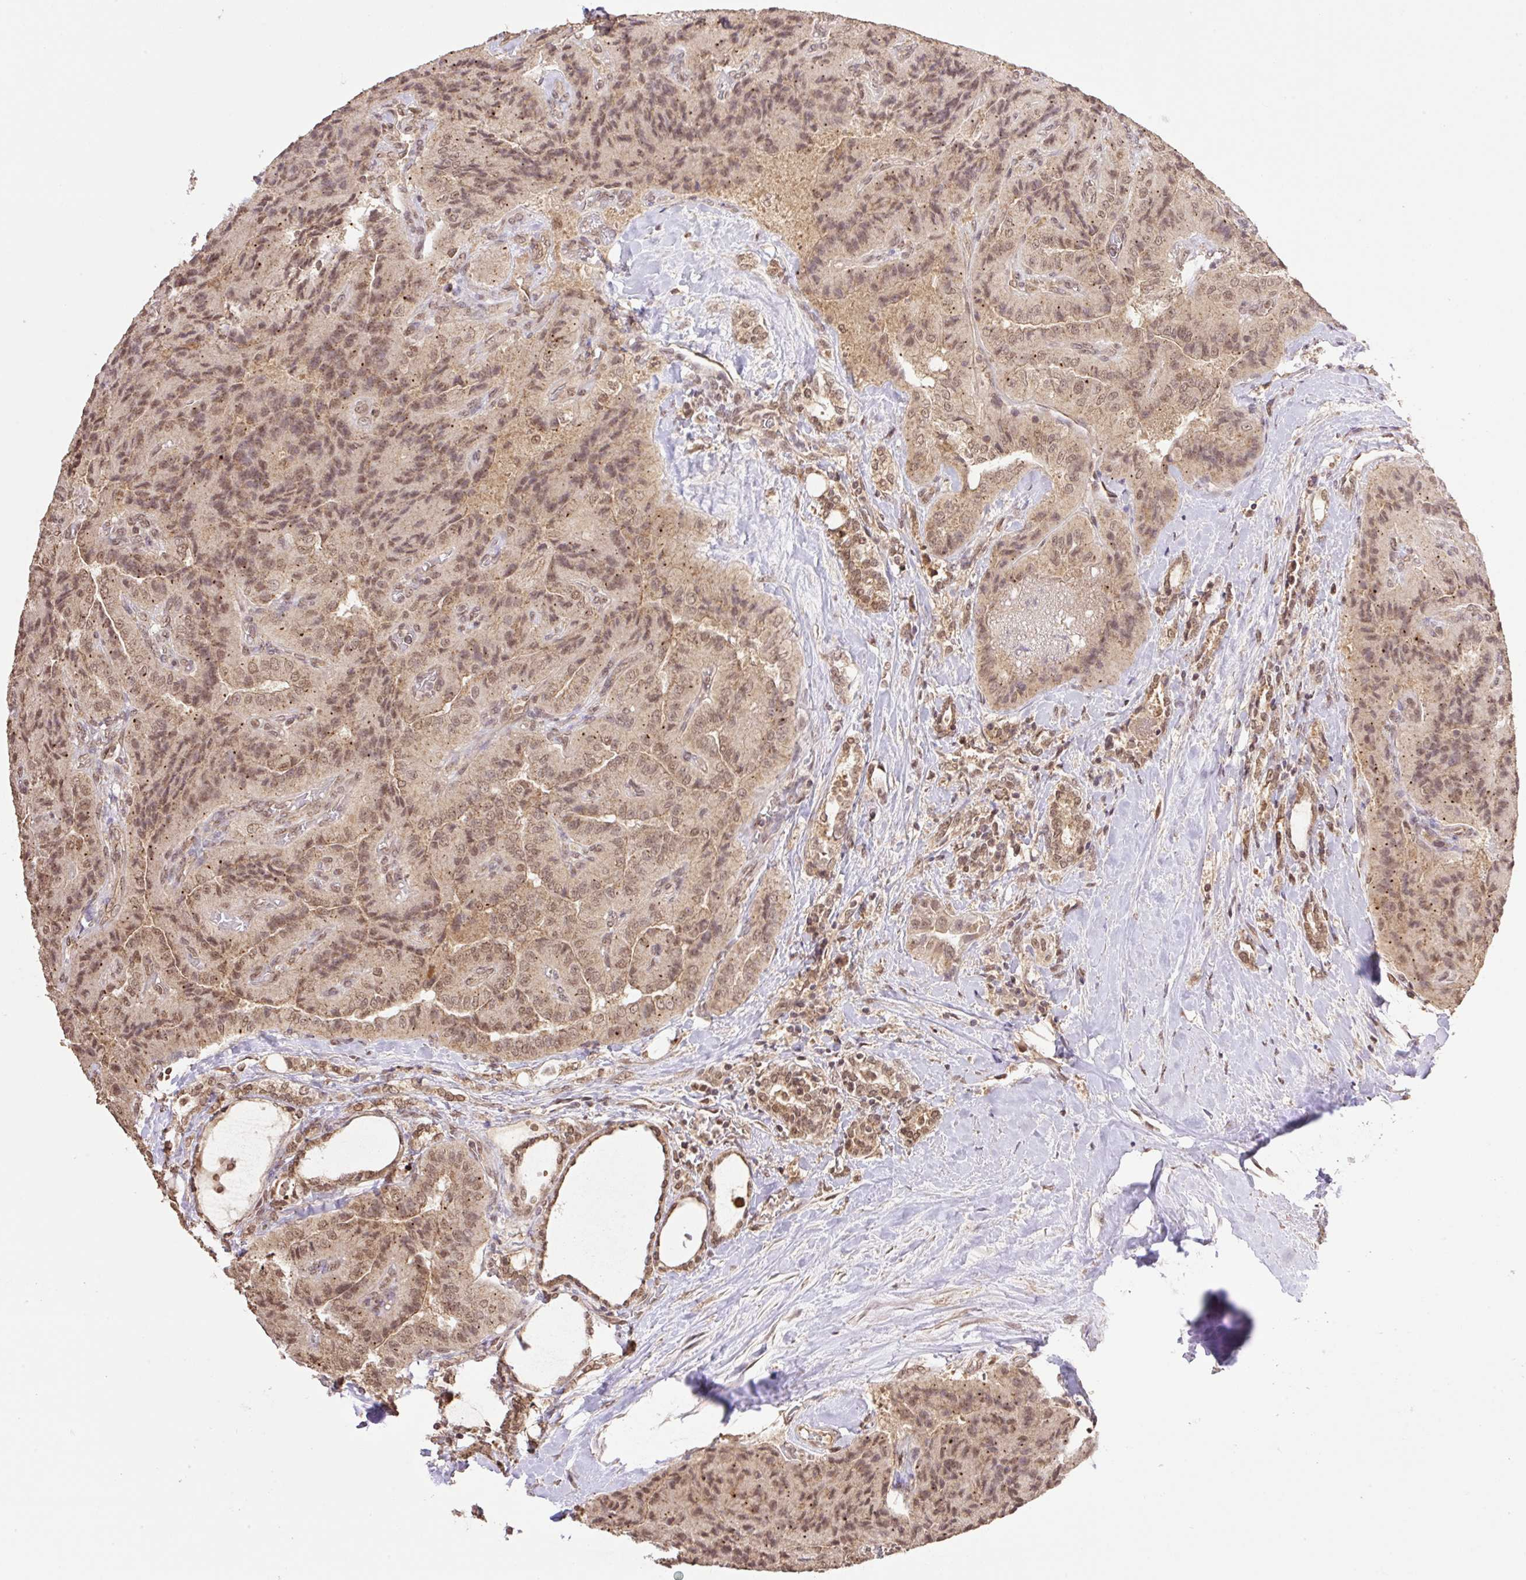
{"staining": {"intensity": "moderate", "quantity": ">75%", "location": "cytoplasmic/membranous,nuclear"}, "tissue": "thyroid cancer", "cell_type": "Tumor cells", "image_type": "cancer", "snomed": [{"axis": "morphology", "description": "Normal tissue, NOS"}, {"axis": "morphology", "description": "Papillary adenocarcinoma, NOS"}, {"axis": "topography", "description": "Thyroid gland"}], "caption": "Thyroid cancer (papillary adenocarcinoma) was stained to show a protein in brown. There is medium levels of moderate cytoplasmic/membranous and nuclear expression in about >75% of tumor cells.", "gene": "VPS25", "patient": {"sex": "female", "age": 59}}